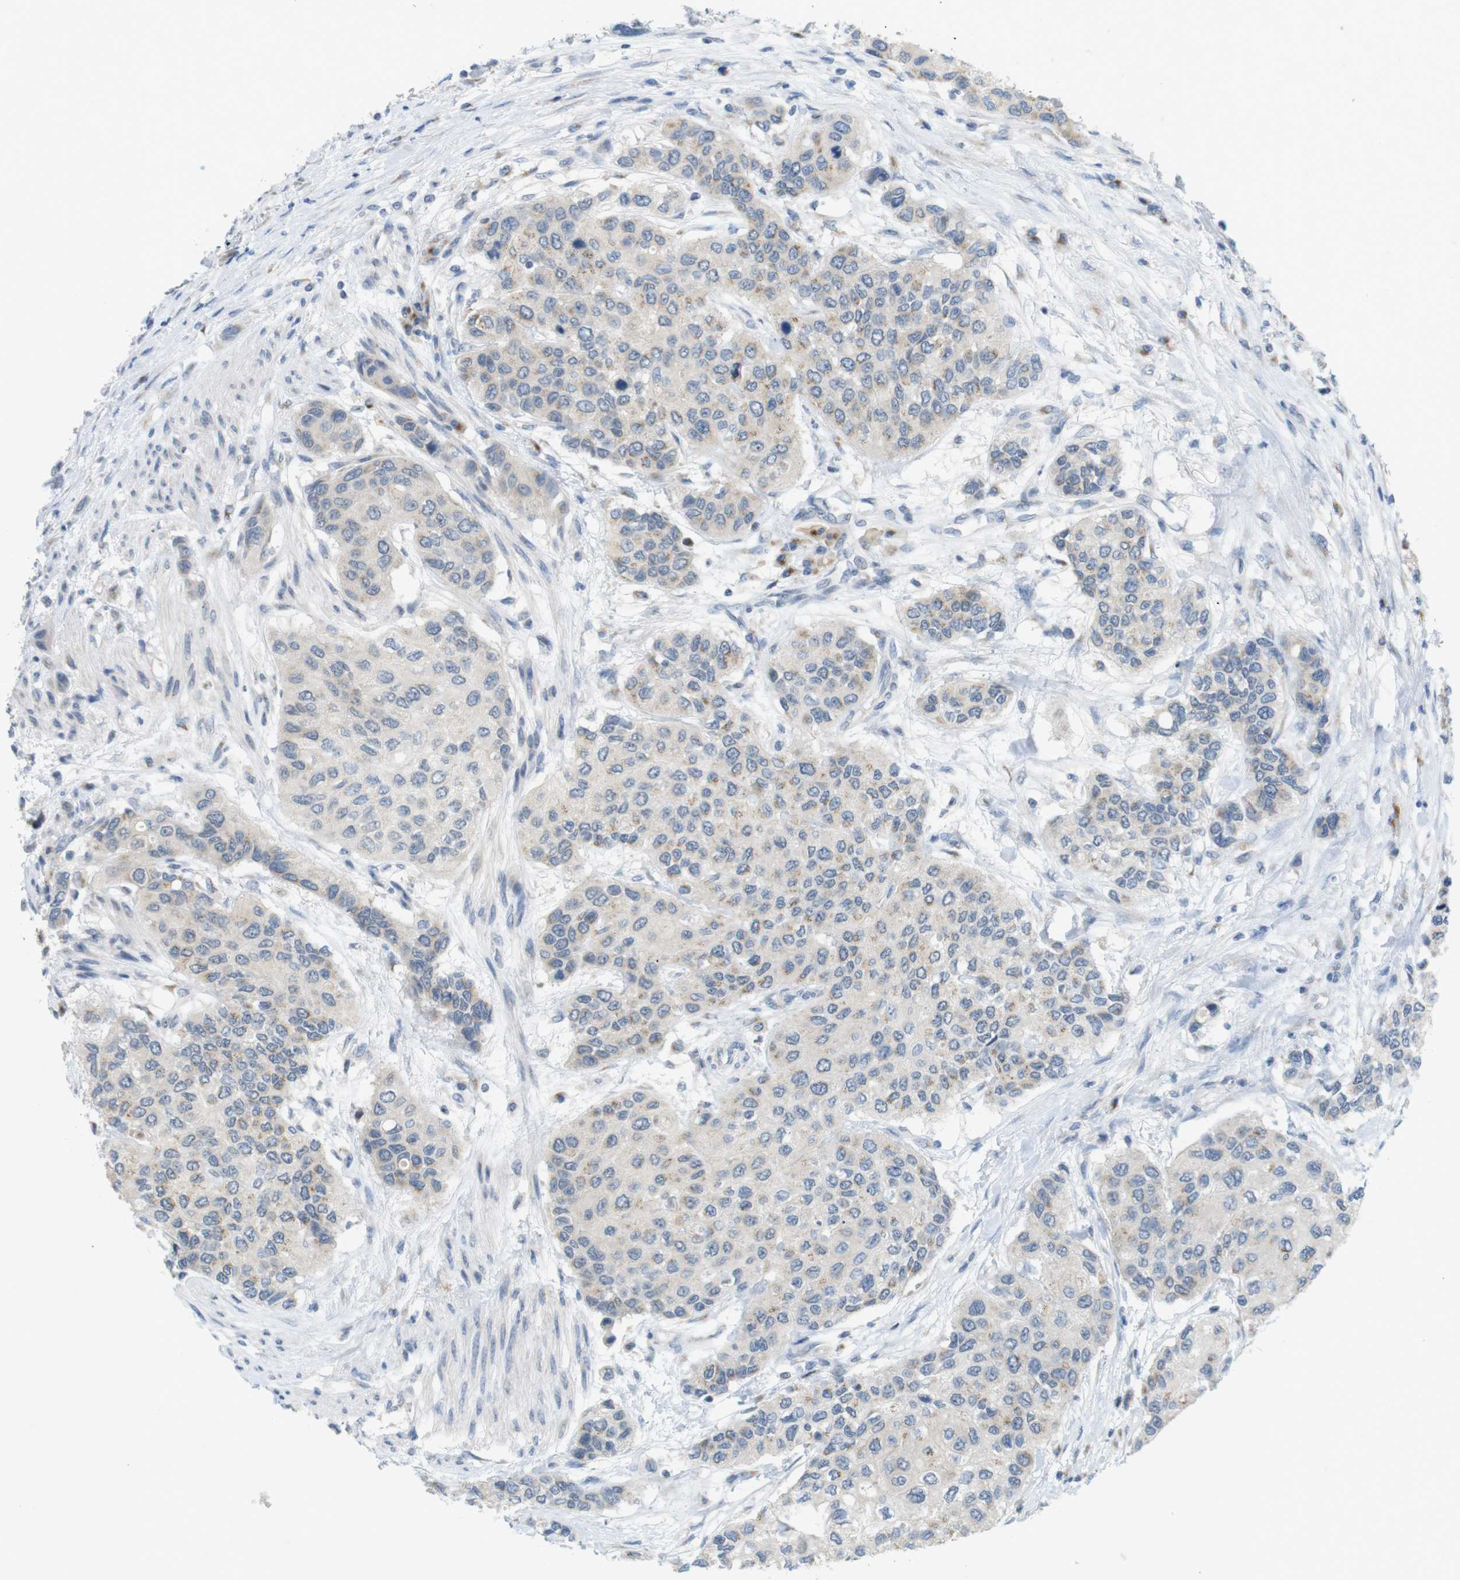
{"staining": {"intensity": "moderate", "quantity": "<25%", "location": "cytoplasmic/membranous"}, "tissue": "urothelial cancer", "cell_type": "Tumor cells", "image_type": "cancer", "snomed": [{"axis": "morphology", "description": "Urothelial carcinoma, High grade"}, {"axis": "topography", "description": "Urinary bladder"}], "caption": "Brown immunohistochemical staining in urothelial carcinoma (high-grade) shows moderate cytoplasmic/membranous staining in about <25% of tumor cells.", "gene": "YIPF3", "patient": {"sex": "female", "age": 56}}